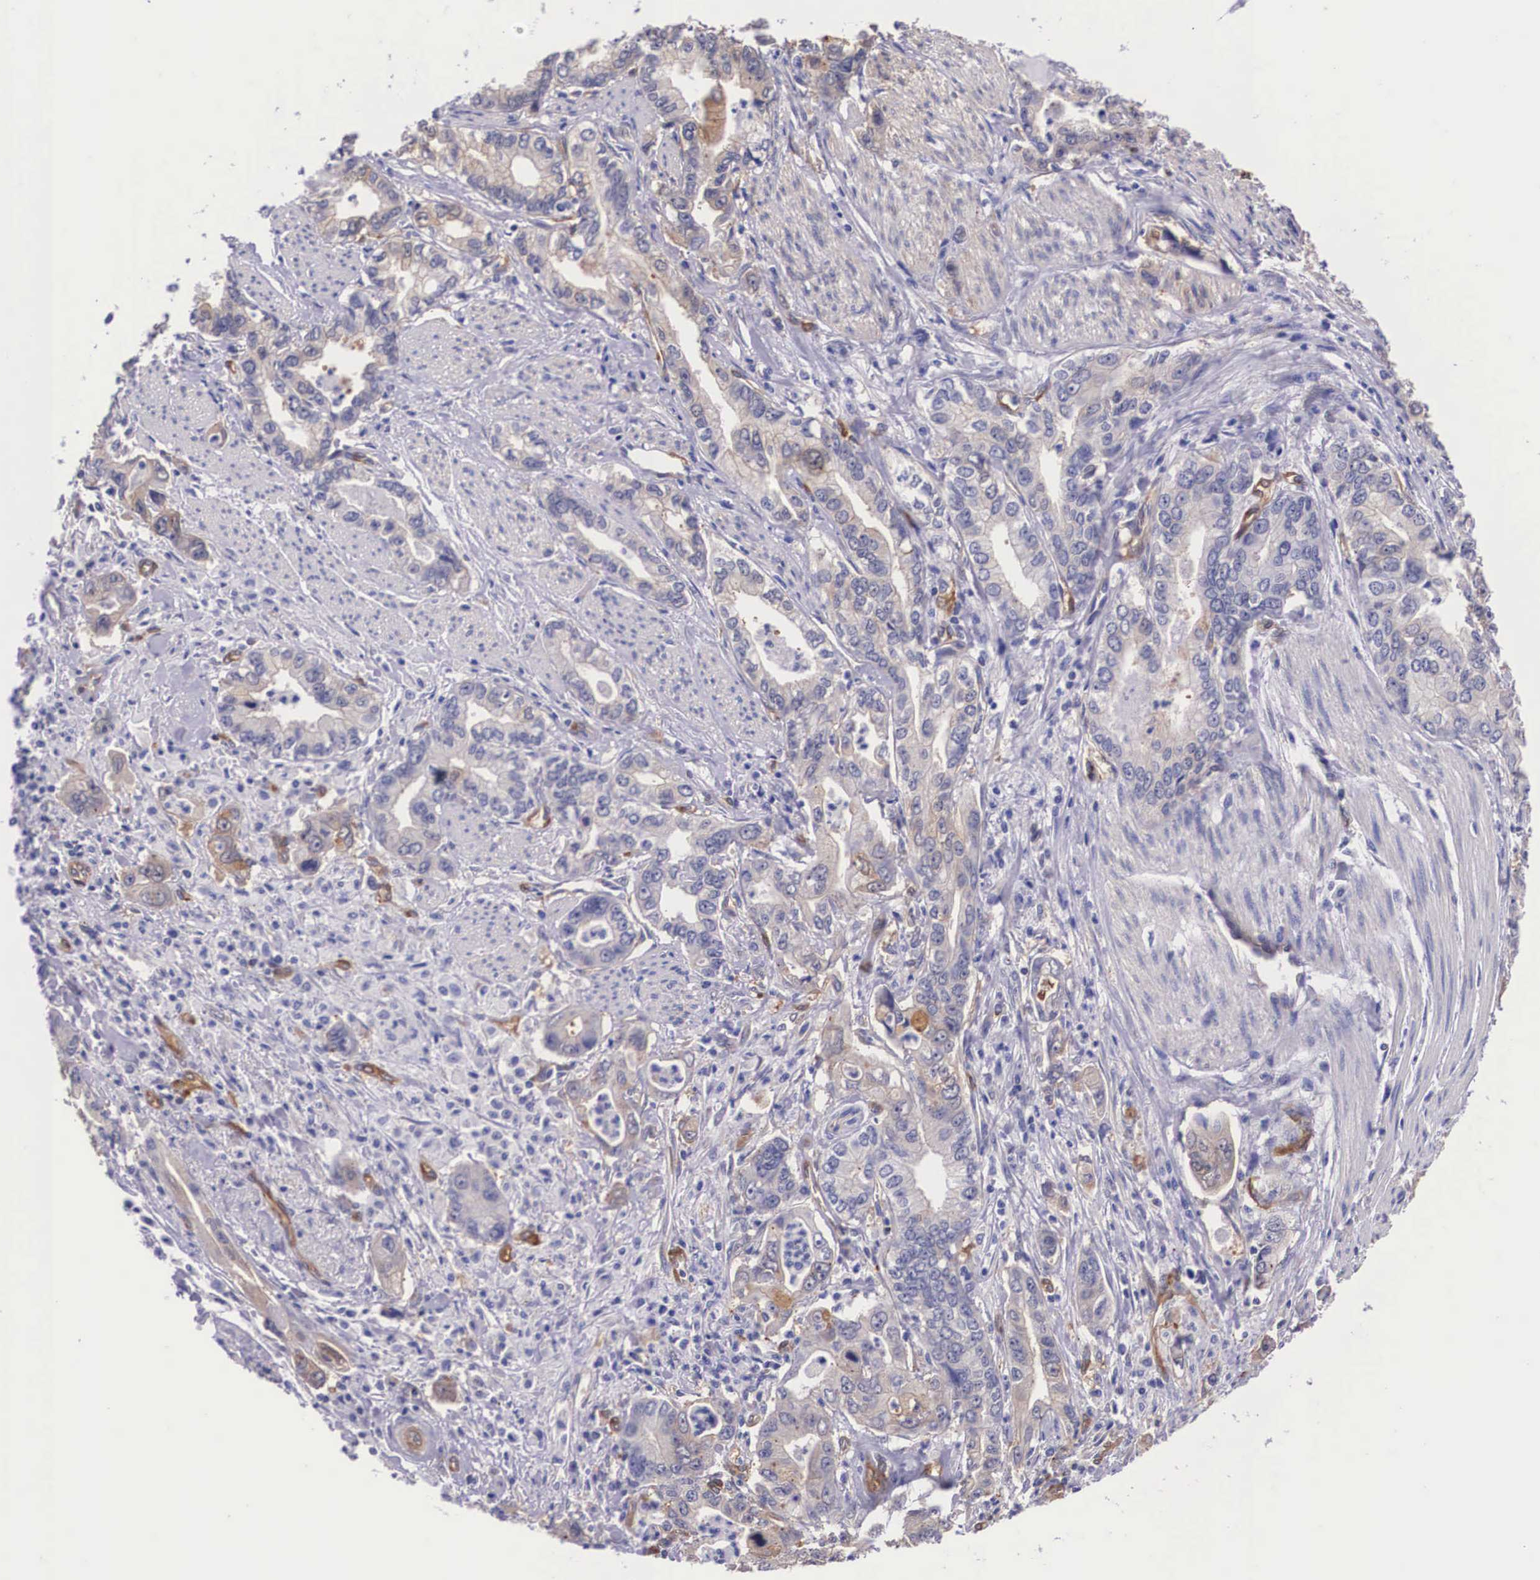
{"staining": {"intensity": "strong", "quantity": "25%-75%", "location": "cytoplasmic/membranous"}, "tissue": "stomach cancer", "cell_type": "Tumor cells", "image_type": "cancer", "snomed": [{"axis": "morphology", "description": "Adenocarcinoma, NOS"}, {"axis": "topography", "description": "Pancreas"}, {"axis": "topography", "description": "Stomach, upper"}], "caption": "Immunohistochemistry (IHC) histopathology image of neoplastic tissue: human stomach adenocarcinoma stained using IHC shows high levels of strong protein expression localized specifically in the cytoplasmic/membranous of tumor cells, appearing as a cytoplasmic/membranous brown color.", "gene": "BCAR1", "patient": {"sex": "male", "age": 77}}